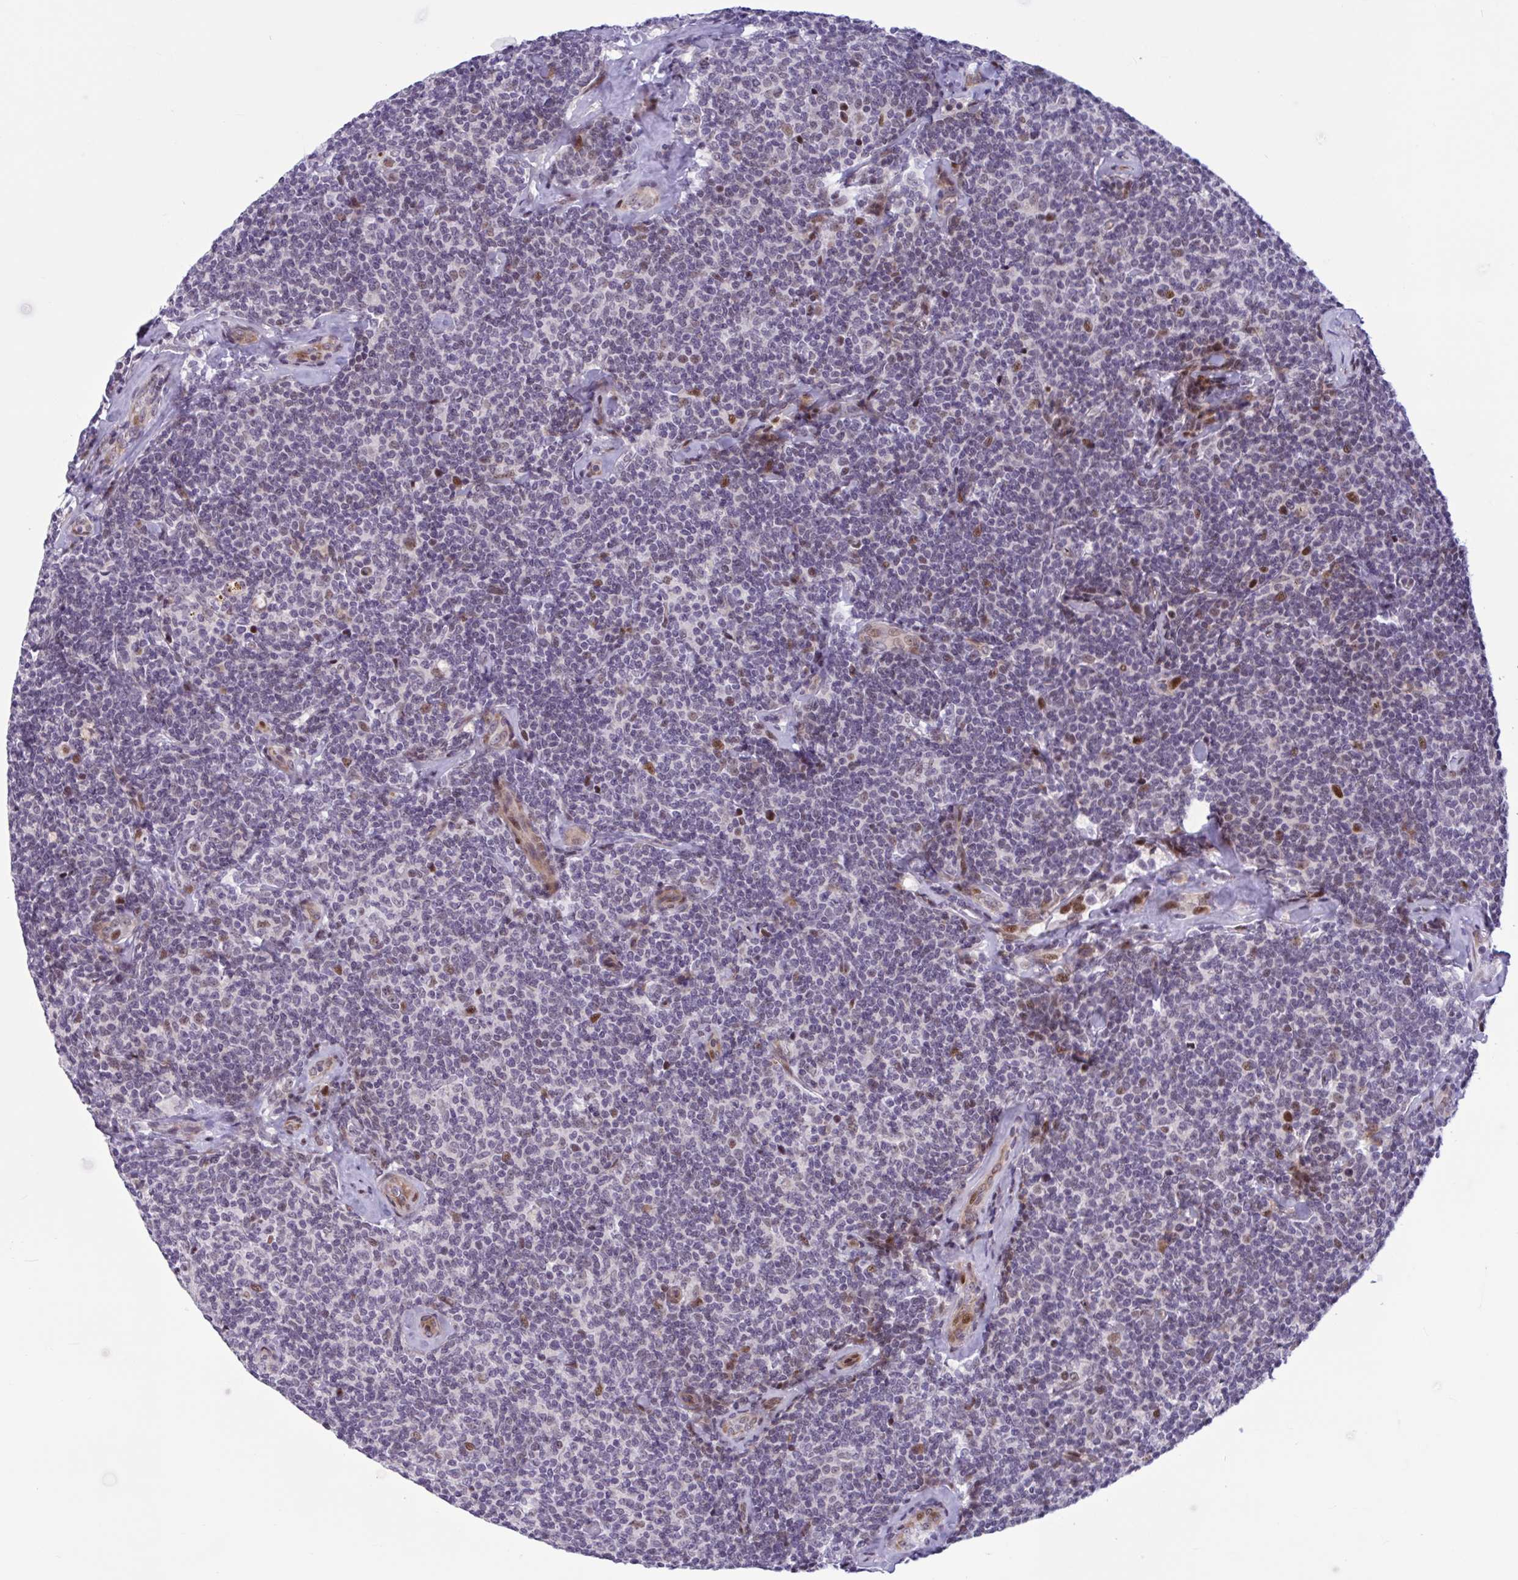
{"staining": {"intensity": "moderate", "quantity": "<25%", "location": "nuclear"}, "tissue": "lymphoma", "cell_type": "Tumor cells", "image_type": "cancer", "snomed": [{"axis": "morphology", "description": "Malignant lymphoma, non-Hodgkin's type, Low grade"}, {"axis": "topography", "description": "Lymph node"}], "caption": "Moderate nuclear expression for a protein is appreciated in about <25% of tumor cells of lymphoma using immunohistochemistry.", "gene": "RBL1", "patient": {"sex": "female", "age": 56}}